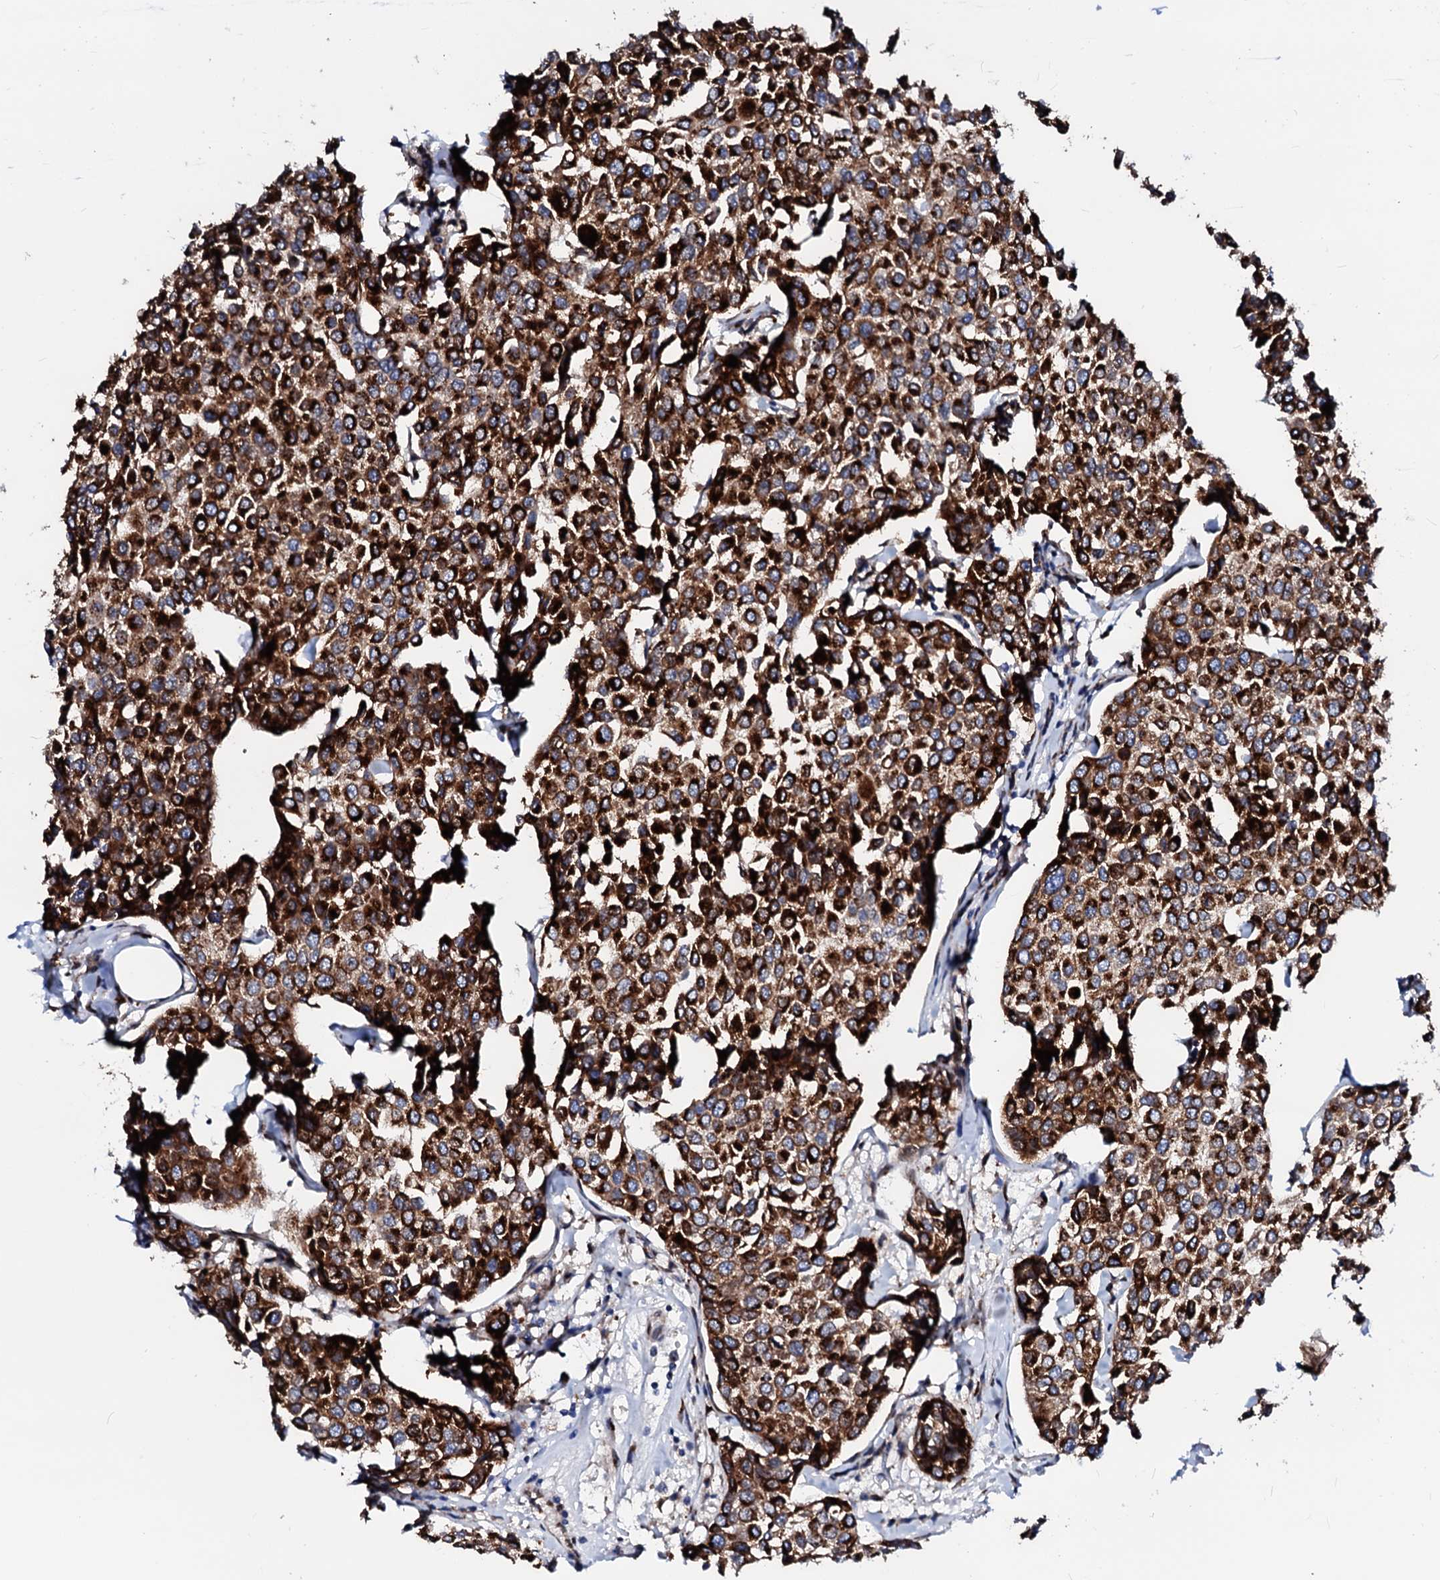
{"staining": {"intensity": "strong", "quantity": ">75%", "location": "cytoplasmic/membranous"}, "tissue": "breast cancer", "cell_type": "Tumor cells", "image_type": "cancer", "snomed": [{"axis": "morphology", "description": "Duct carcinoma"}, {"axis": "topography", "description": "Breast"}], "caption": "DAB immunohistochemical staining of breast cancer (infiltrating ductal carcinoma) reveals strong cytoplasmic/membranous protein positivity in approximately >75% of tumor cells. (DAB (3,3'-diaminobenzidine) = brown stain, brightfield microscopy at high magnification).", "gene": "TMCO3", "patient": {"sex": "female", "age": 55}}